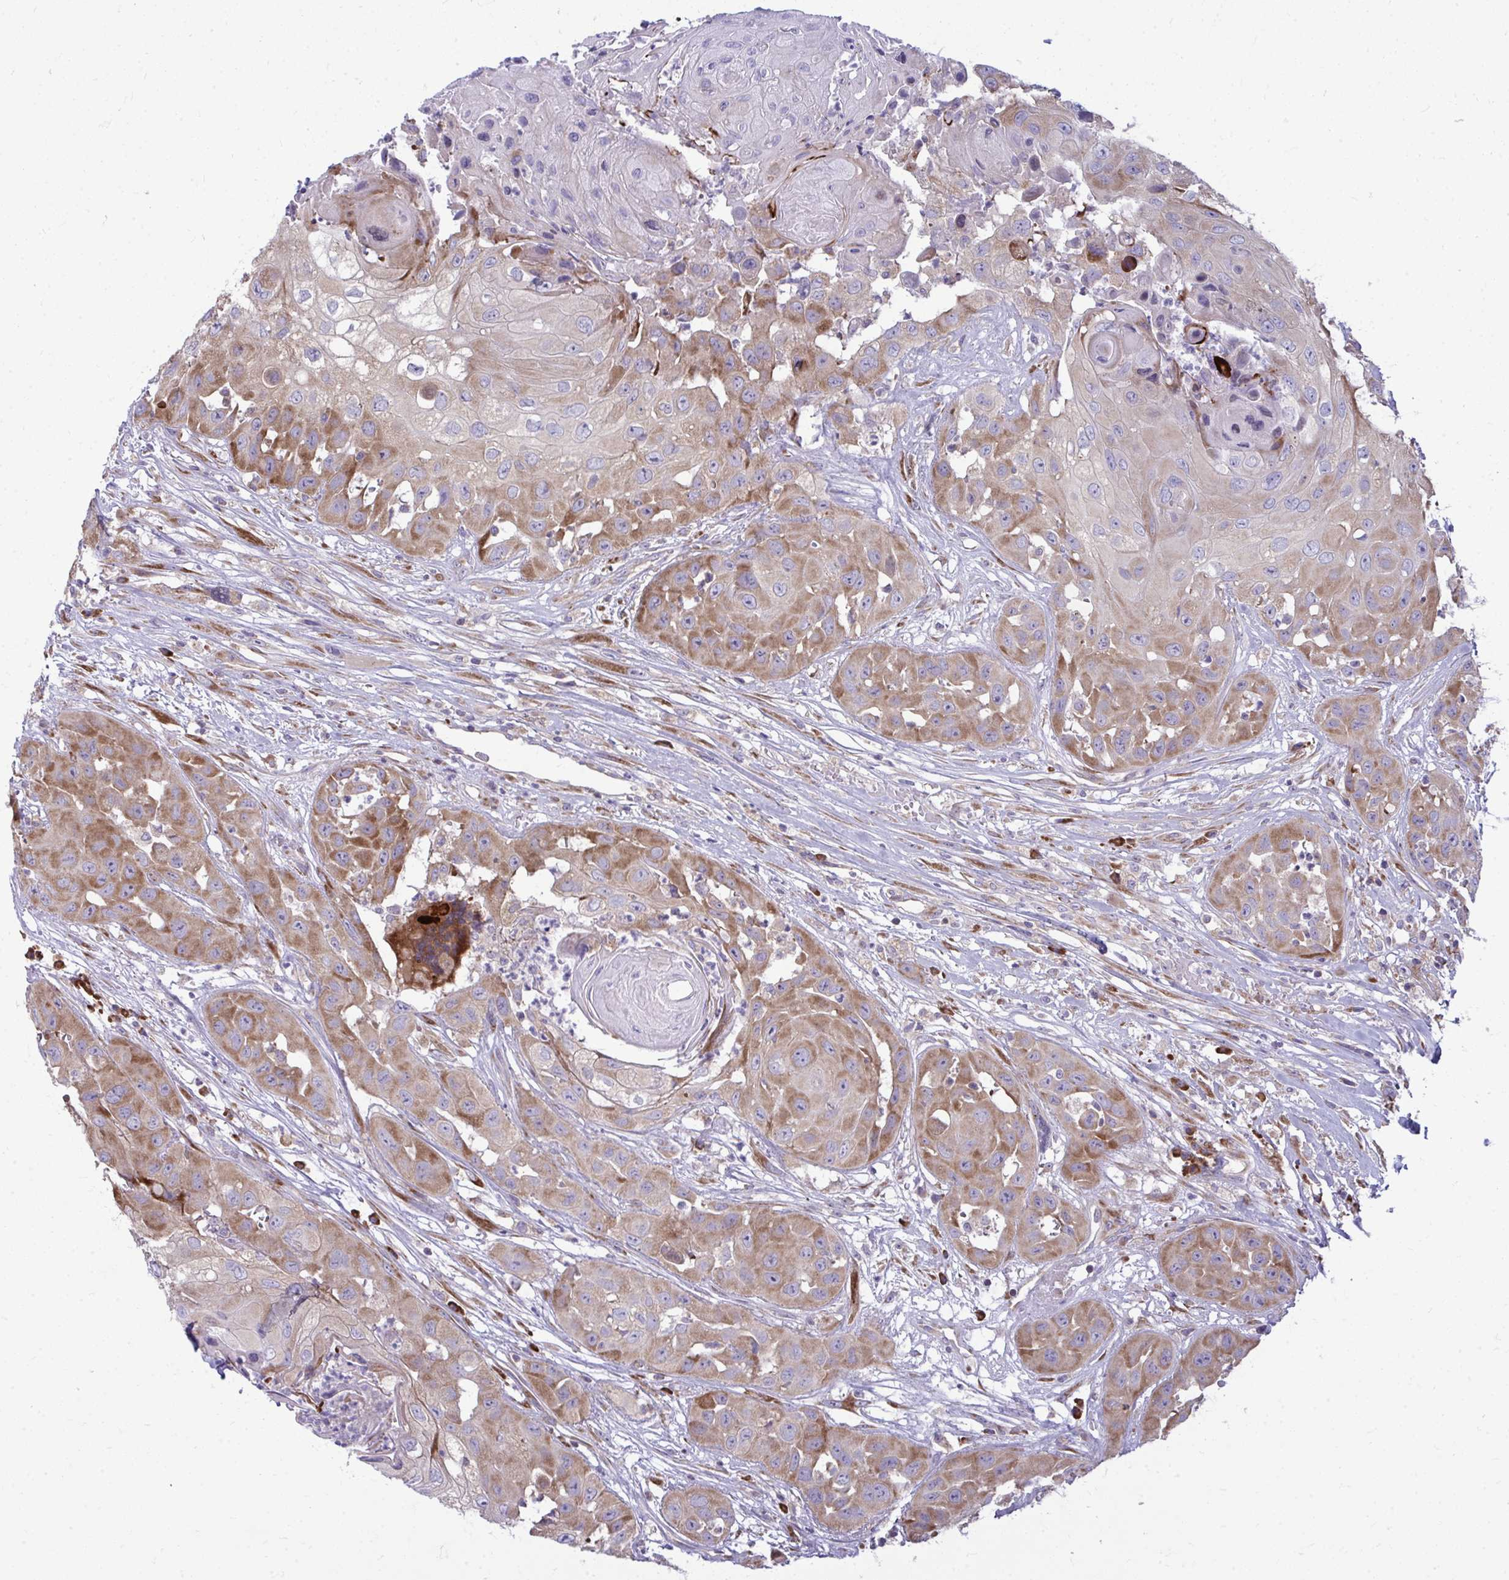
{"staining": {"intensity": "moderate", "quantity": "25%-75%", "location": "cytoplasmic/membranous"}, "tissue": "head and neck cancer", "cell_type": "Tumor cells", "image_type": "cancer", "snomed": [{"axis": "morphology", "description": "Squamous cell carcinoma, NOS"}, {"axis": "topography", "description": "Head-Neck"}], "caption": "Squamous cell carcinoma (head and neck) stained for a protein (brown) reveals moderate cytoplasmic/membranous positive positivity in about 25%-75% of tumor cells.", "gene": "GFPT2", "patient": {"sex": "male", "age": 83}}